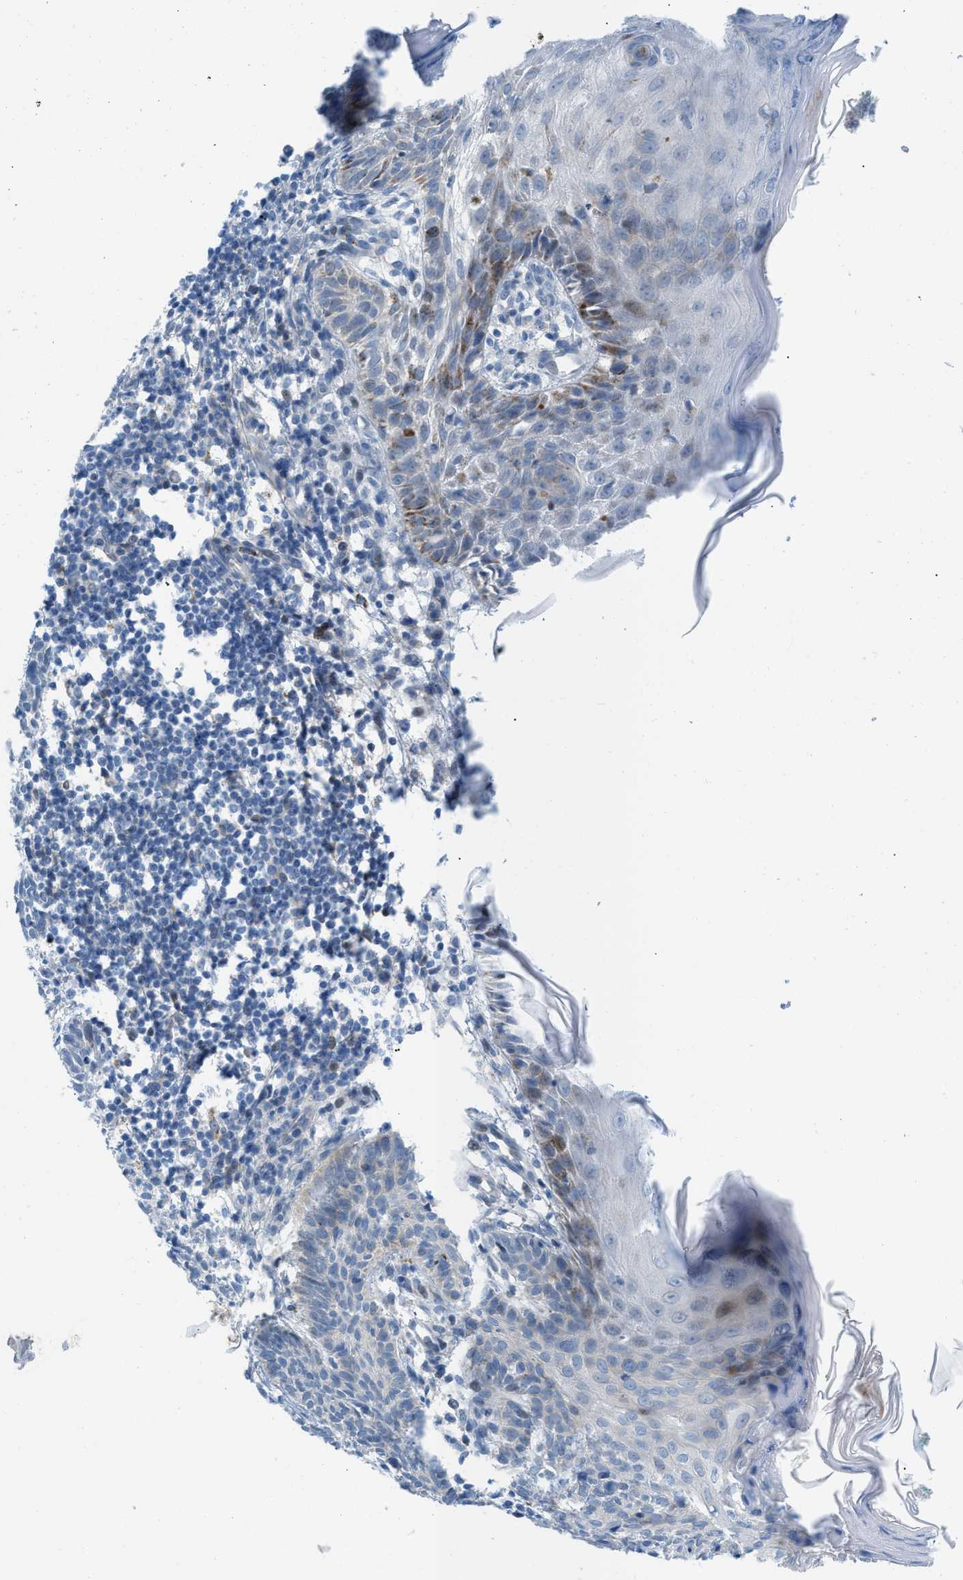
{"staining": {"intensity": "negative", "quantity": "none", "location": "none"}, "tissue": "skin cancer", "cell_type": "Tumor cells", "image_type": "cancer", "snomed": [{"axis": "morphology", "description": "Basal cell carcinoma"}, {"axis": "topography", "description": "Skin"}], "caption": "Immunohistochemistry photomicrograph of basal cell carcinoma (skin) stained for a protein (brown), which demonstrates no staining in tumor cells.", "gene": "RBBP9", "patient": {"sex": "male", "age": 60}}